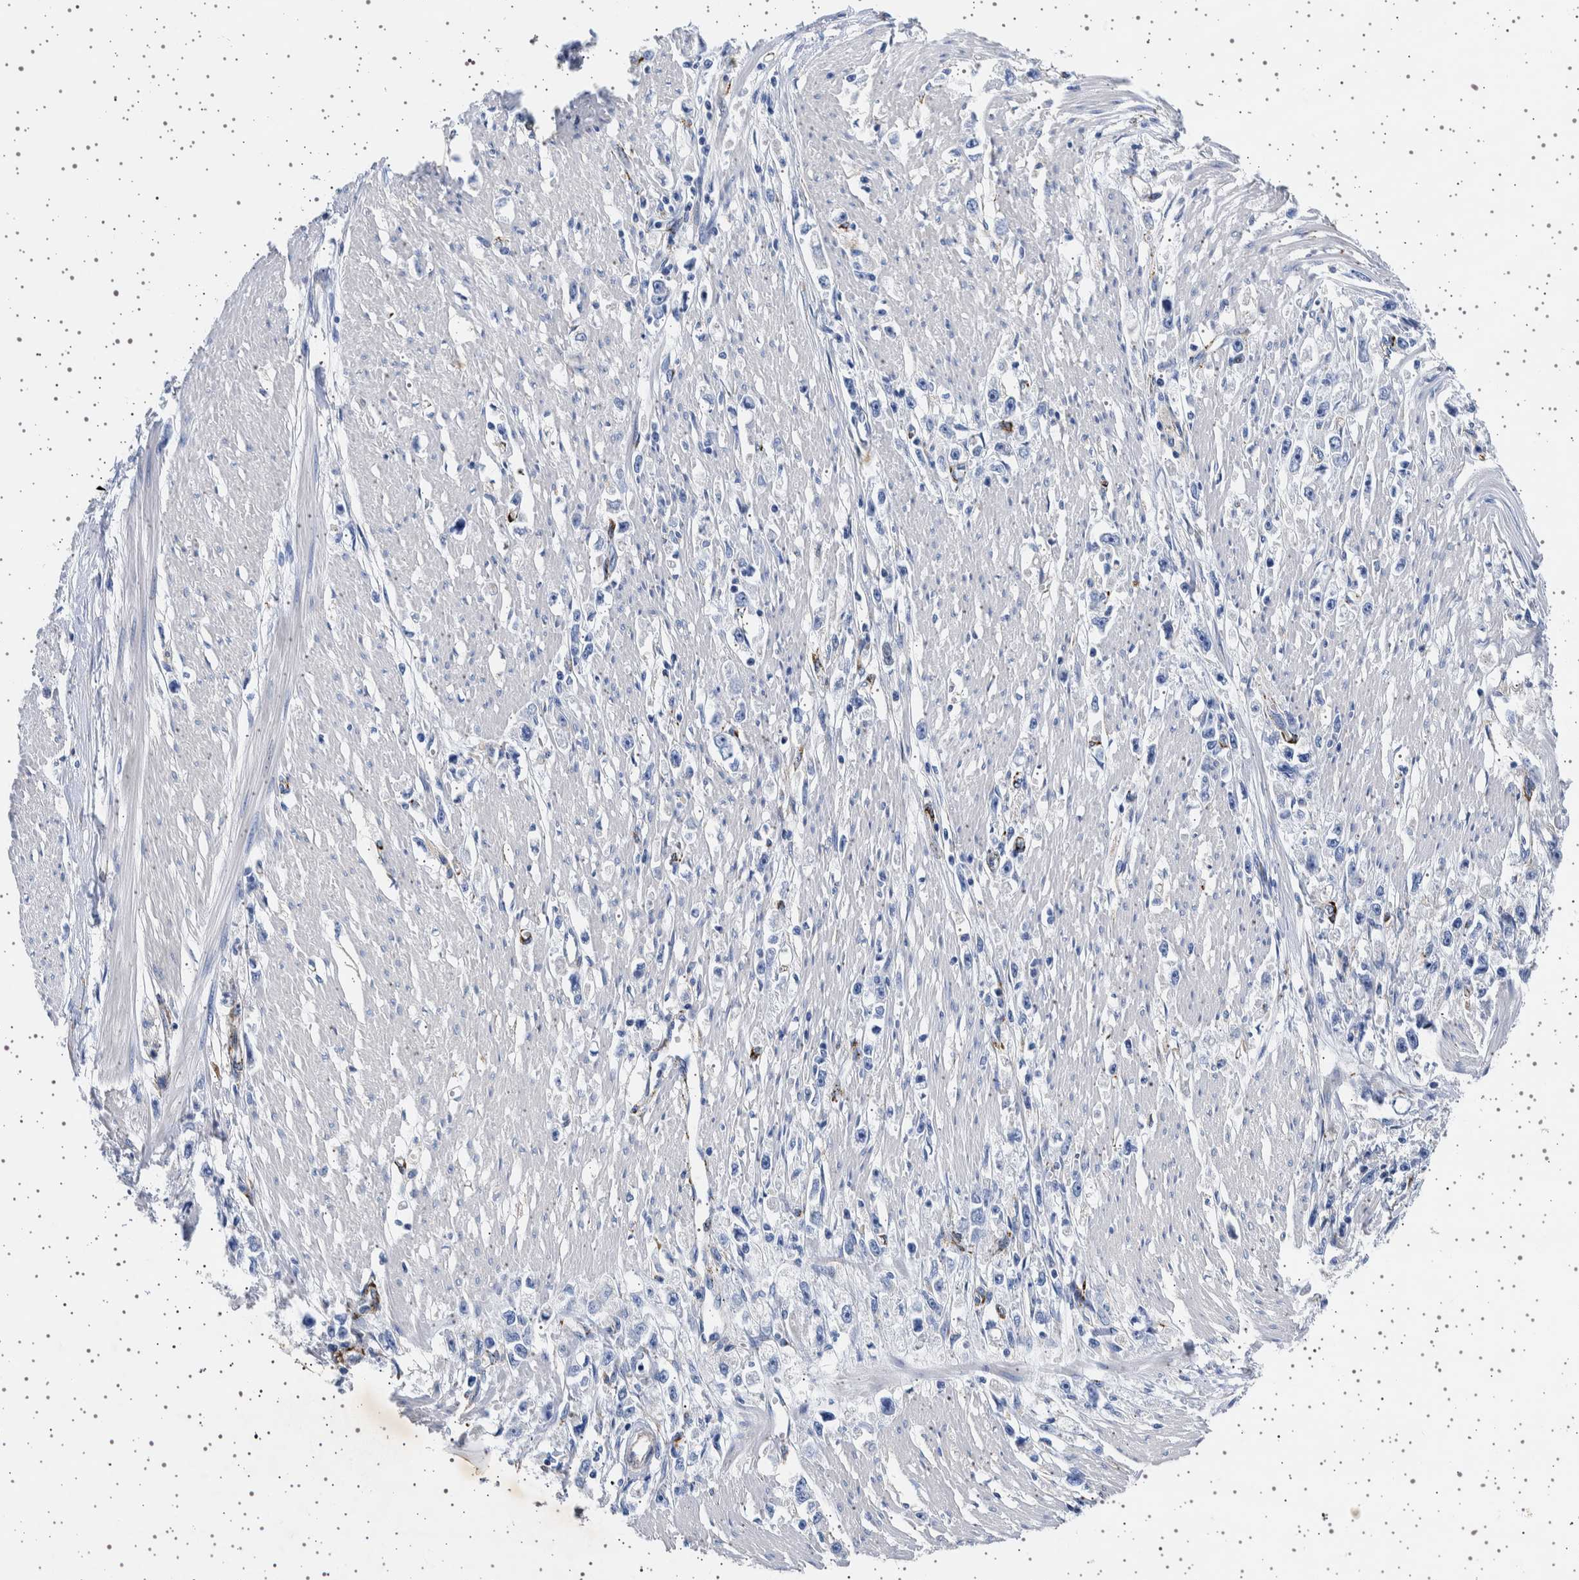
{"staining": {"intensity": "negative", "quantity": "none", "location": "none"}, "tissue": "stomach cancer", "cell_type": "Tumor cells", "image_type": "cancer", "snomed": [{"axis": "morphology", "description": "Adenocarcinoma, NOS"}, {"axis": "topography", "description": "Stomach"}], "caption": "DAB (3,3'-diaminobenzidine) immunohistochemical staining of stomach cancer (adenocarcinoma) reveals no significant positivity in tumor cells.", "gene": "SEPTIN4", "patient": {"sex": "female", "age": 59}}